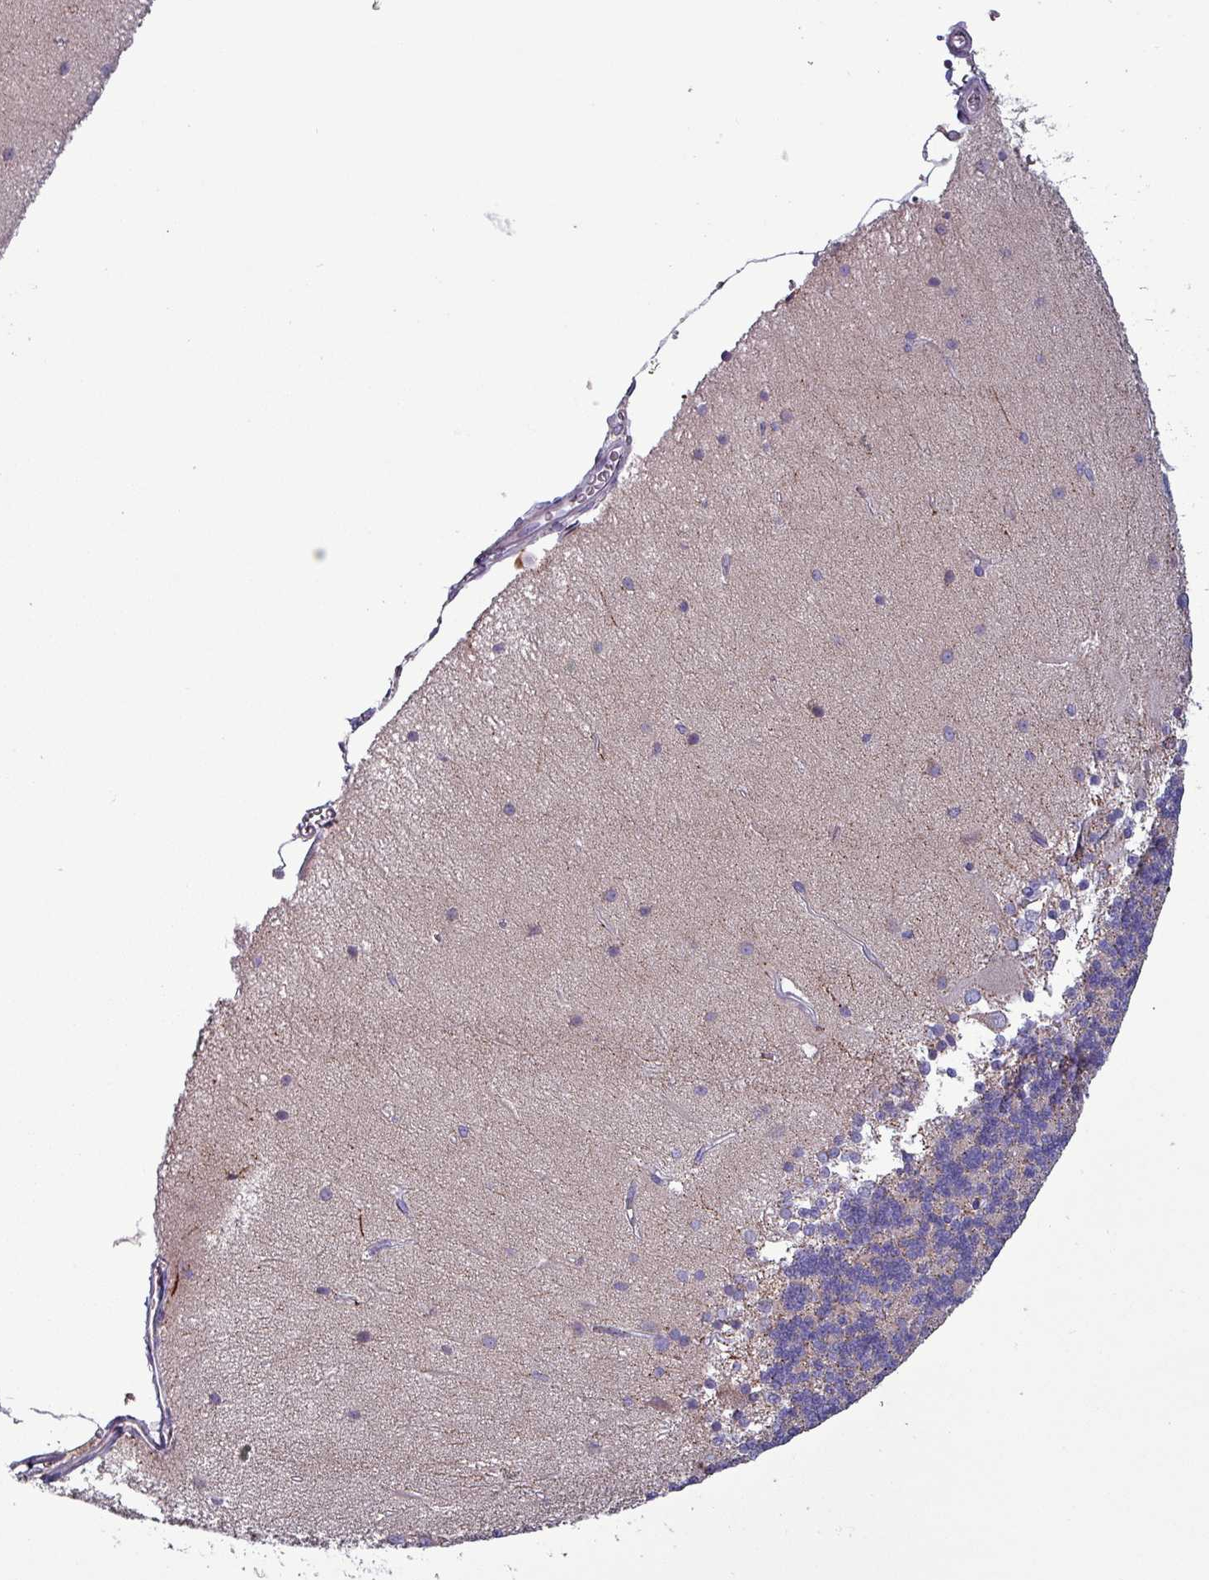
{"staining": {"intensity": "negative", "quantity": "none", "location": "none"}, "tissue": "cerebellum", "cell_type": "Cells in granular layer", "image_type": "normal", "snomed": [{"axis": "morphology", "description": "Normal tissue, NOS"}, {"axis": "topography", "description": "Cerebellum"}], "caption": "Immunohistochemistry of benign cerebellum reveals no expression in cells in granular layer.", "gene": "HSD3B7", "patient": {"sex": "female", "age": 54}}